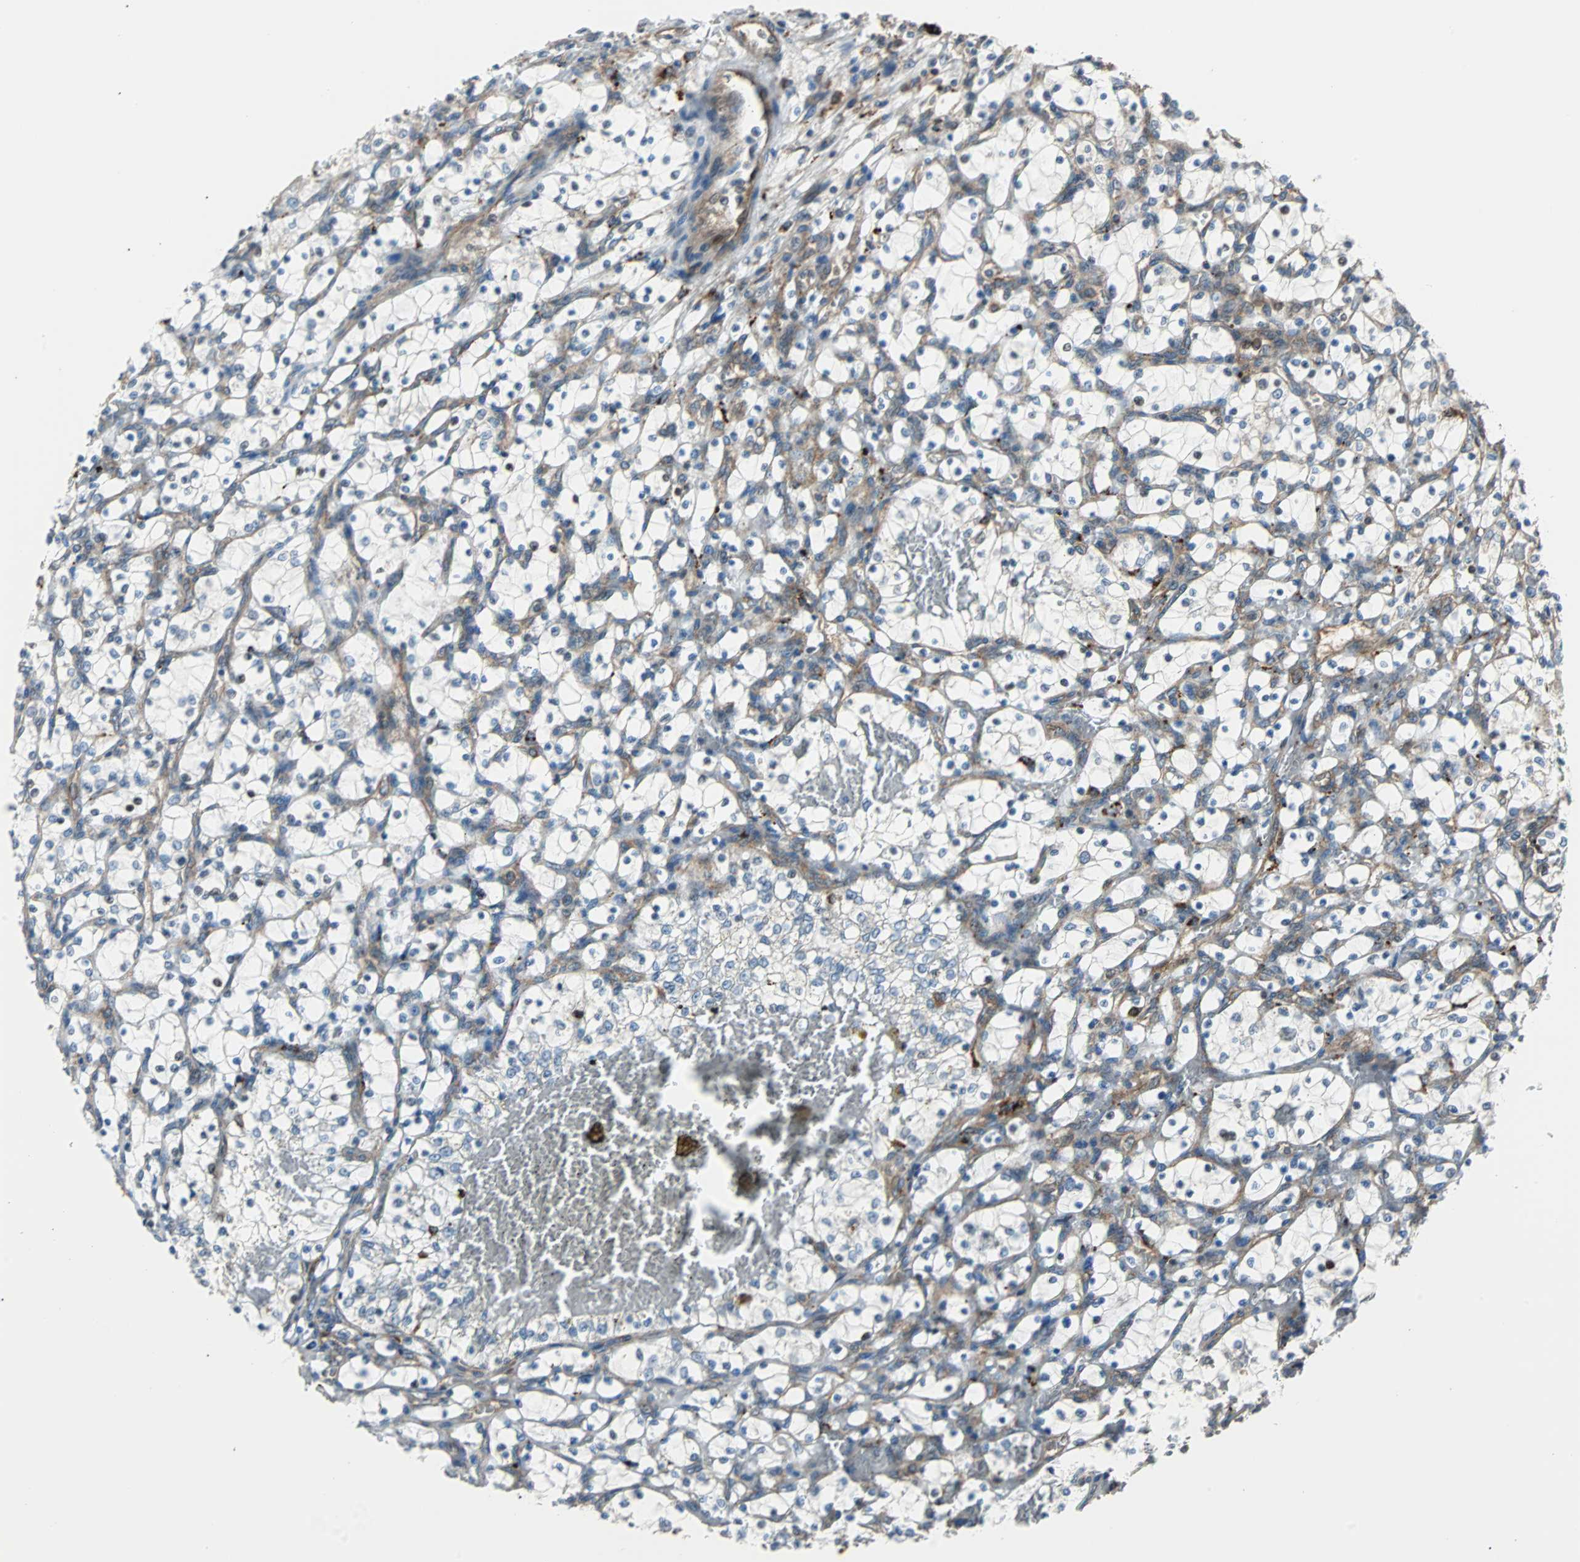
{"staining": {"intensity": "negative", "quantity": "none", "location": "none"}, "tissue": "renal cancer", "cell_type": "Tumor cells", "image_type": "cancer", "snomed": [{"axis": "morphology", "description": "Adenocarcinoma, NOS"}, {"axis": "topography", "description": "Kidney"}], "caption": "The image demonstrates no significant staining in tumor cells of adenocarcinoma (renal).", "gene": "RELA", "patient": {"sex": "female", "age": 69}}